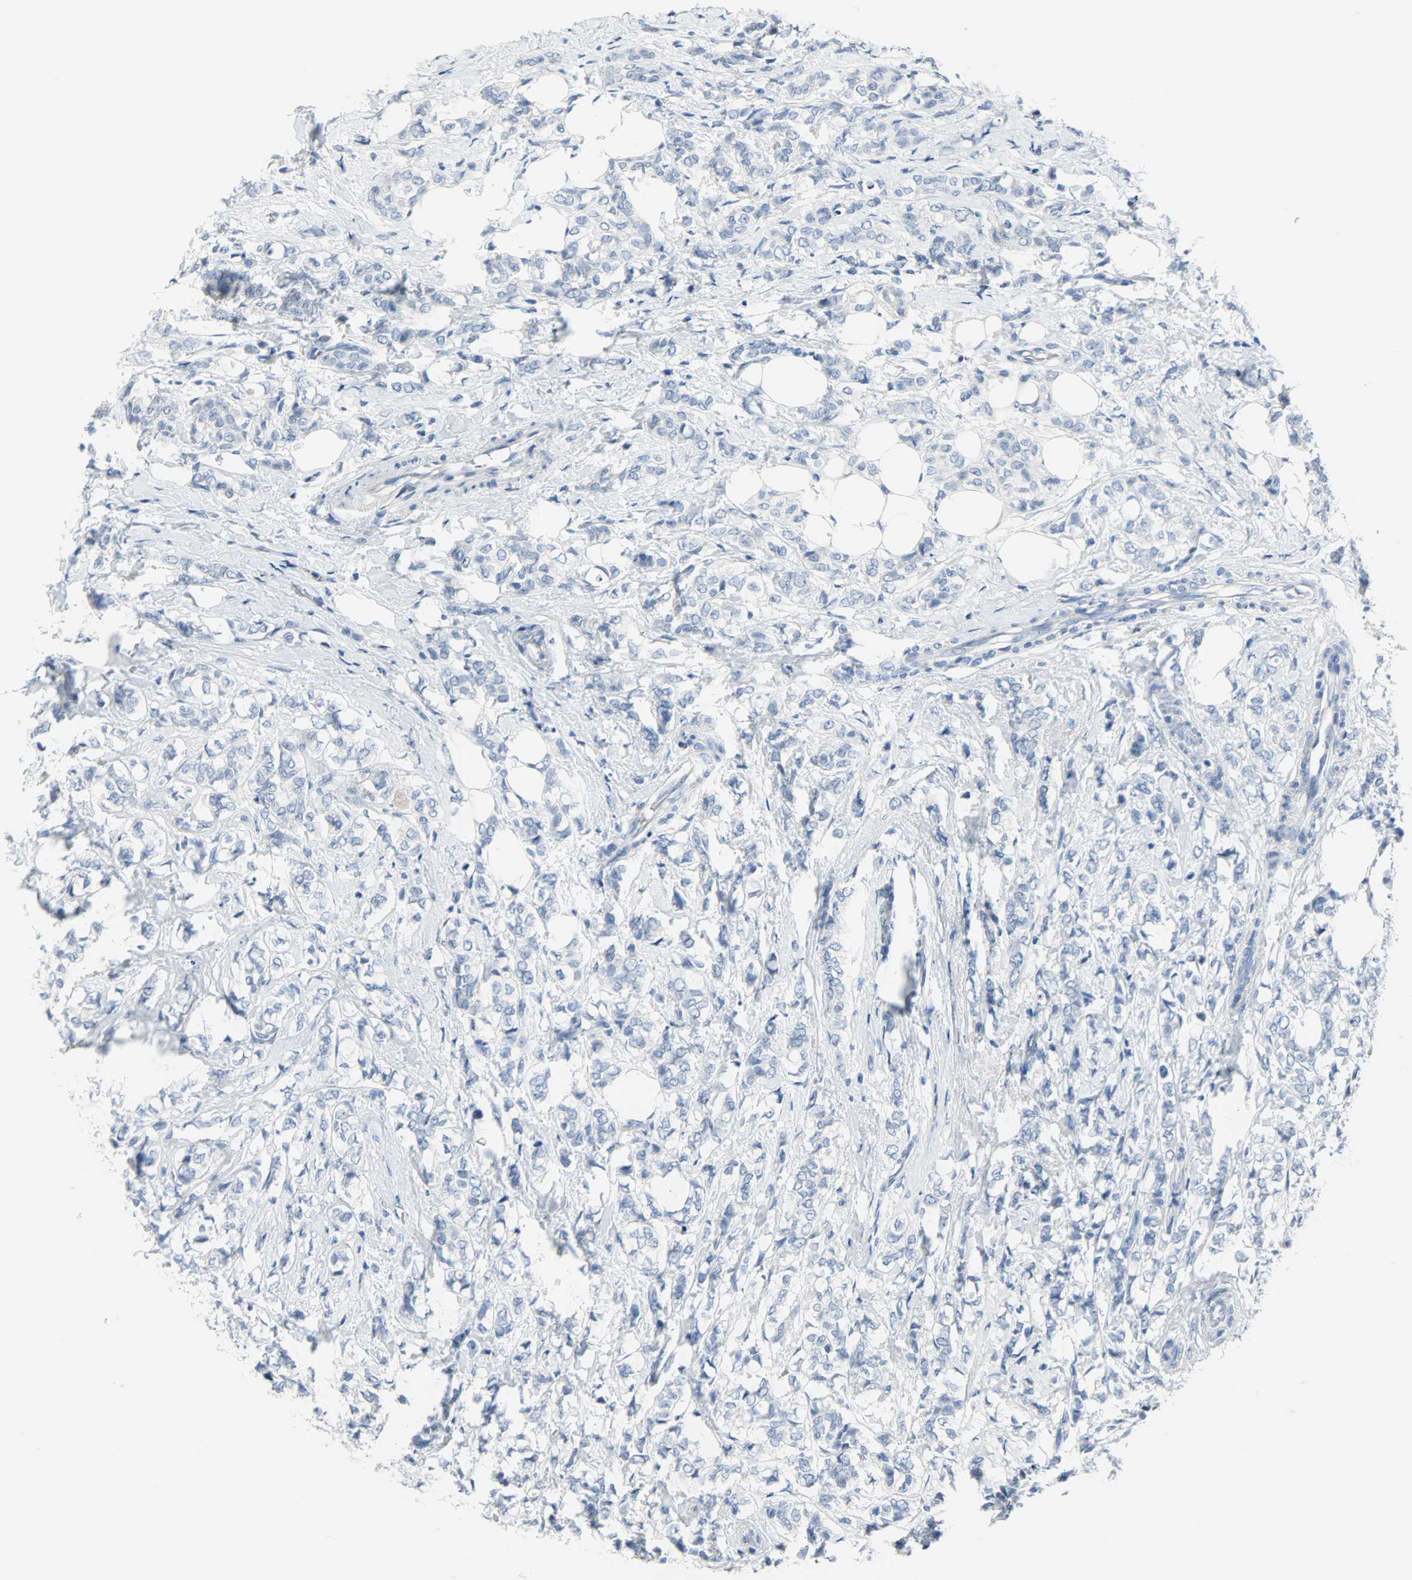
{"staining": {"intensity": "negative", "quantity": "none", "location": "none"}, "tissue": "breast cancer", "cell_type": "Tumor cells", "image_type": "cancer", "snomed": [{"axis": "morphology", "description": "Lobular carcinoma"}, {"axis": "topography", "description": "Breast"}], "caption": "Immunohistochemistry histopathology image of neoplastic tissue: breast lobular carcinoma stained with DAB (3,3'-diaminobenzidine) shows no significant protein positivity in tumor cells.", "gene": "CEBPE", "patient": {"sex": "female", "age": 60}}